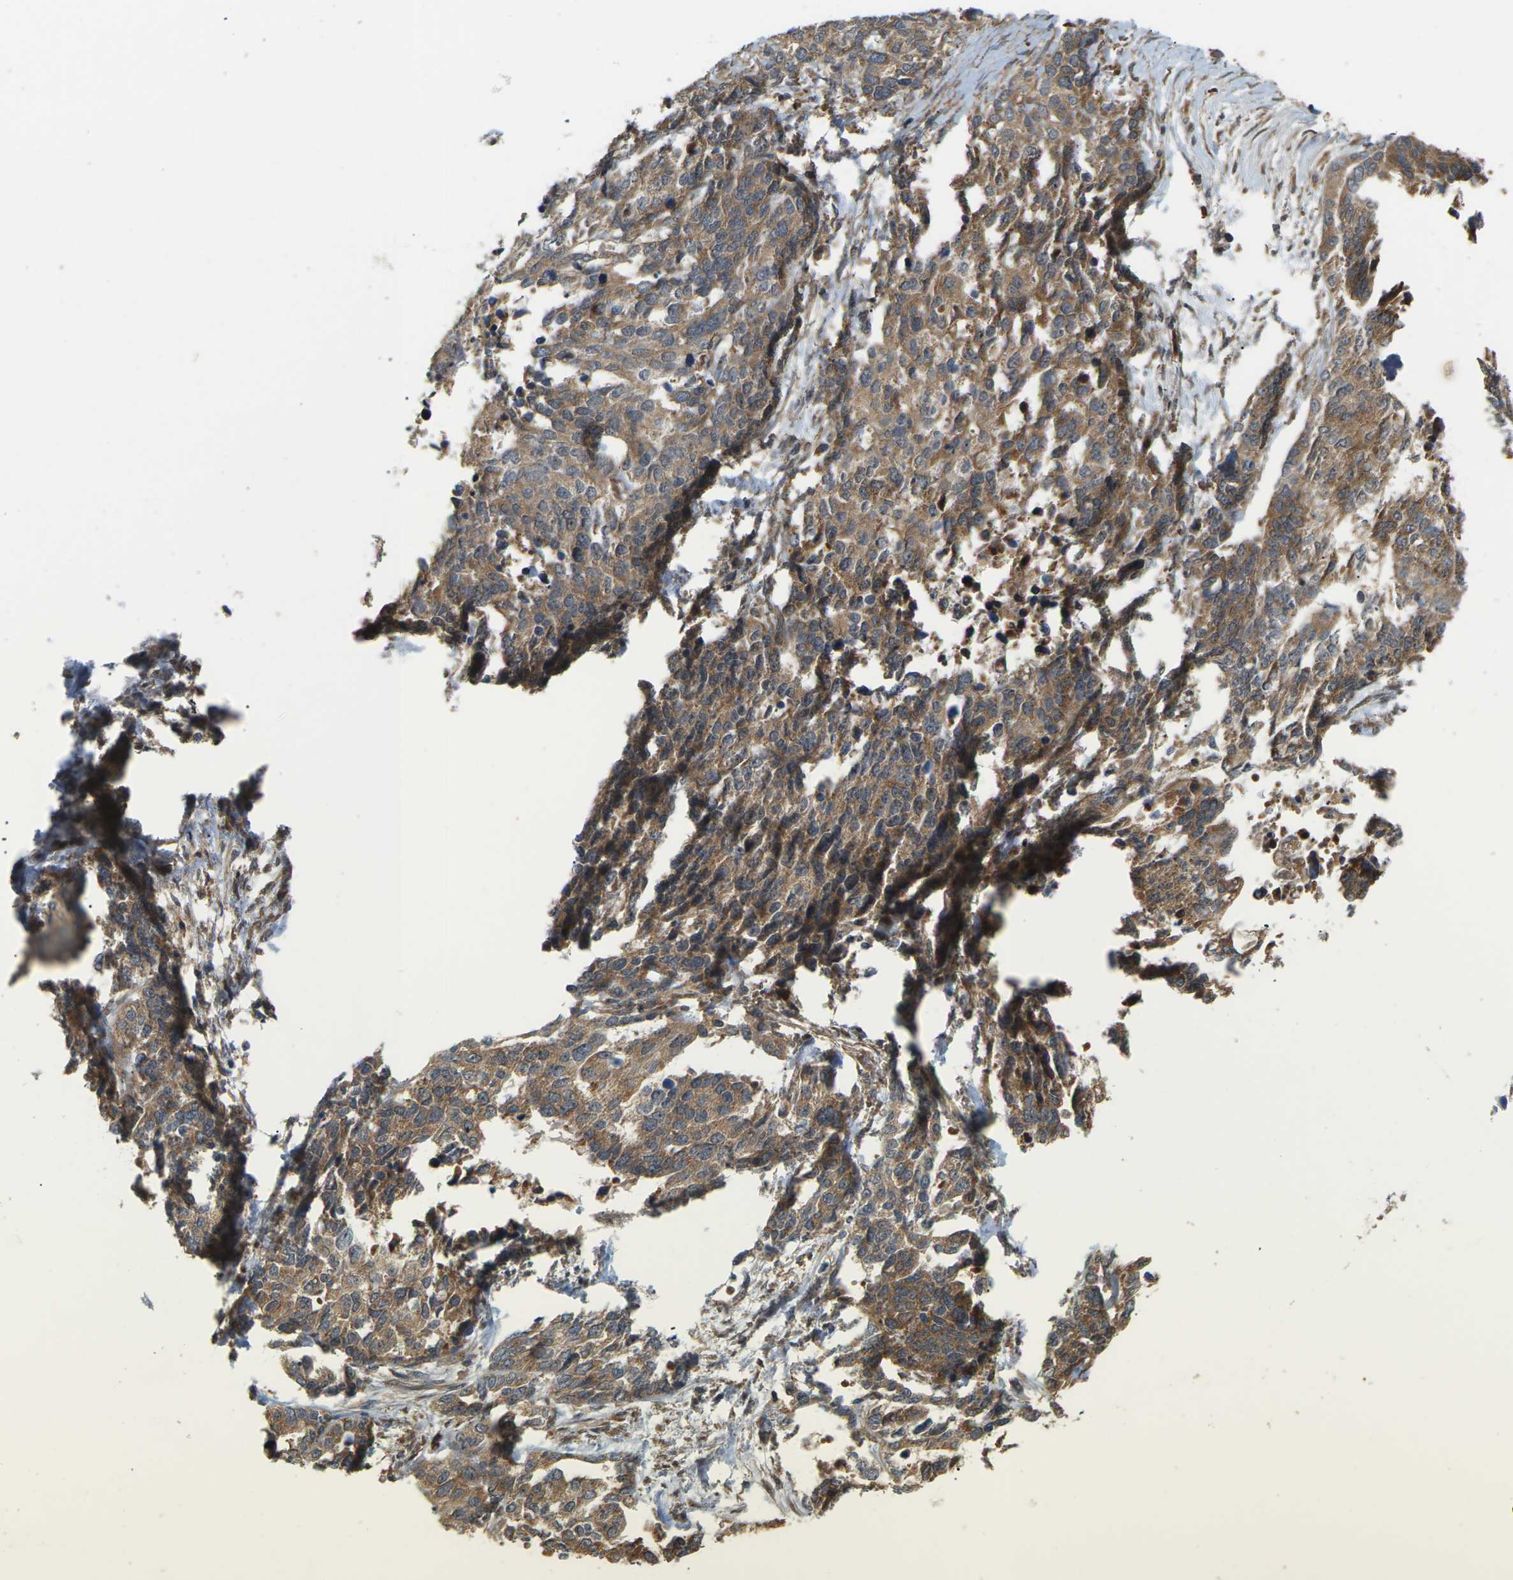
{"staining": {"intensity": "moderate", "quantity": ">75%", "location": "cytoplasmic/membranous"}, "tissue": "ovarian cancer", "cell_type": "Tumor cells", "image_type": "cancer", "snomed": [{"axis": "morphology", "description": "Cystadenocarcinoma, serous, NOS"}, {"axis": "topography", "description": "Ovary"}], "caption": "Immunohistochemical staining of ovarian cancer reveals moderate cytoplasmic/membranous protein staining in about >75% of tumor cells. The protein is shown in brown color, while the nuclei are stained blue.", "gene": "NRAS", "patient": {"sex": "female", "age": 44}}